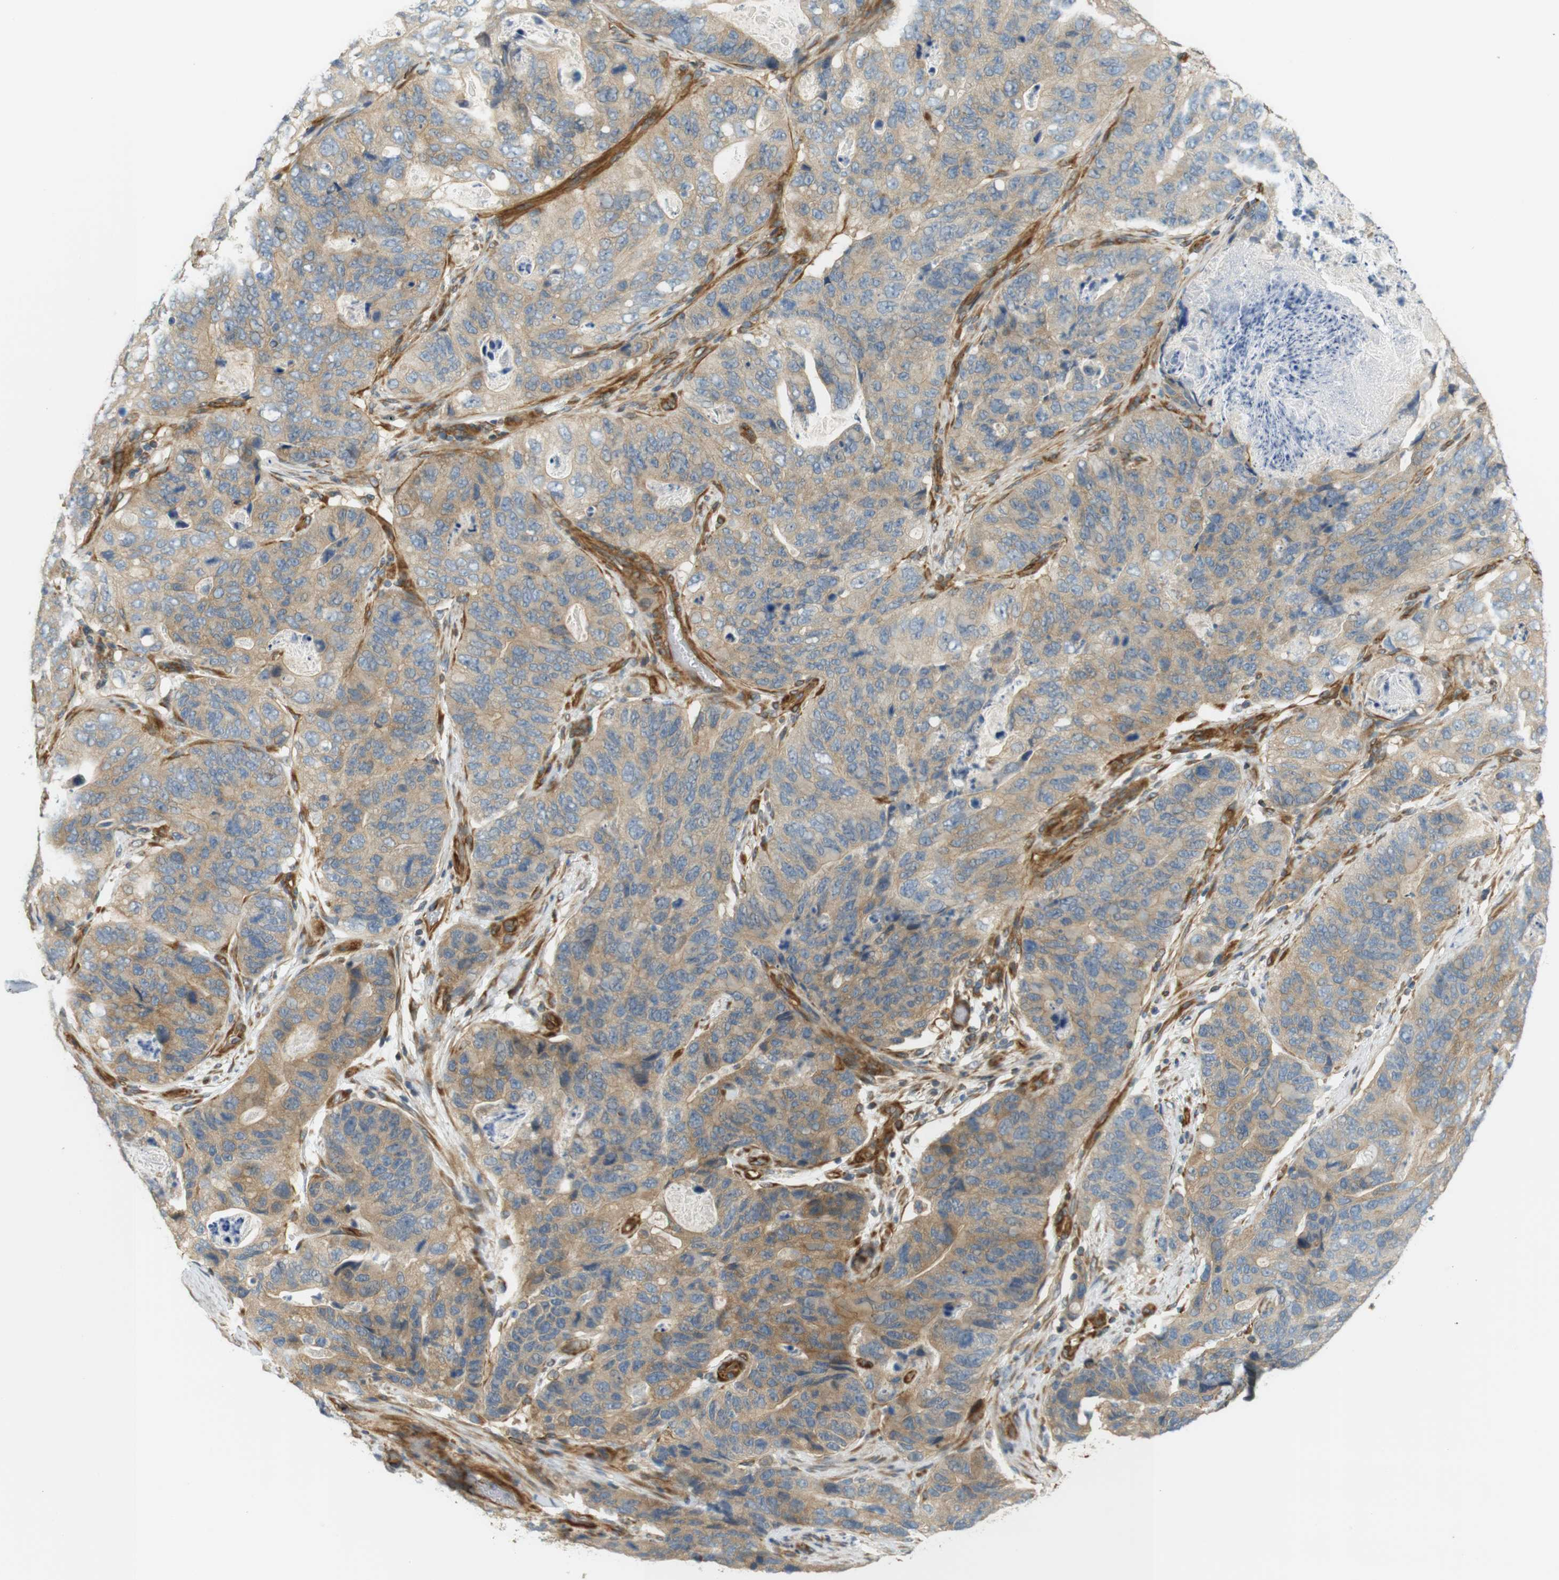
{"staining": {"intensity": "weak", "quantity": ">75%", "location": "cytoplasmic/membranous"}, "tissue": "stomach cancer", "cell_type": "Tumor cells", "image_type": "cancer", "snomed": [{"axis": "morphology", "description": "Adenocarcinoma, NOS"}, {"axis": "topography", "description": "Stomach"}], "caption": "Protein staining demonstrates weak cytoplasmic/membranous staining in about >75% of tumor cells in adenocarcinoma (stomach). Using DAB (brown) and hematoxylin (blue) stains, captured at high magnification using brightfield microscopy.", "gene": "CYTH3", "patient": {"sex": "female", "age": 89}}